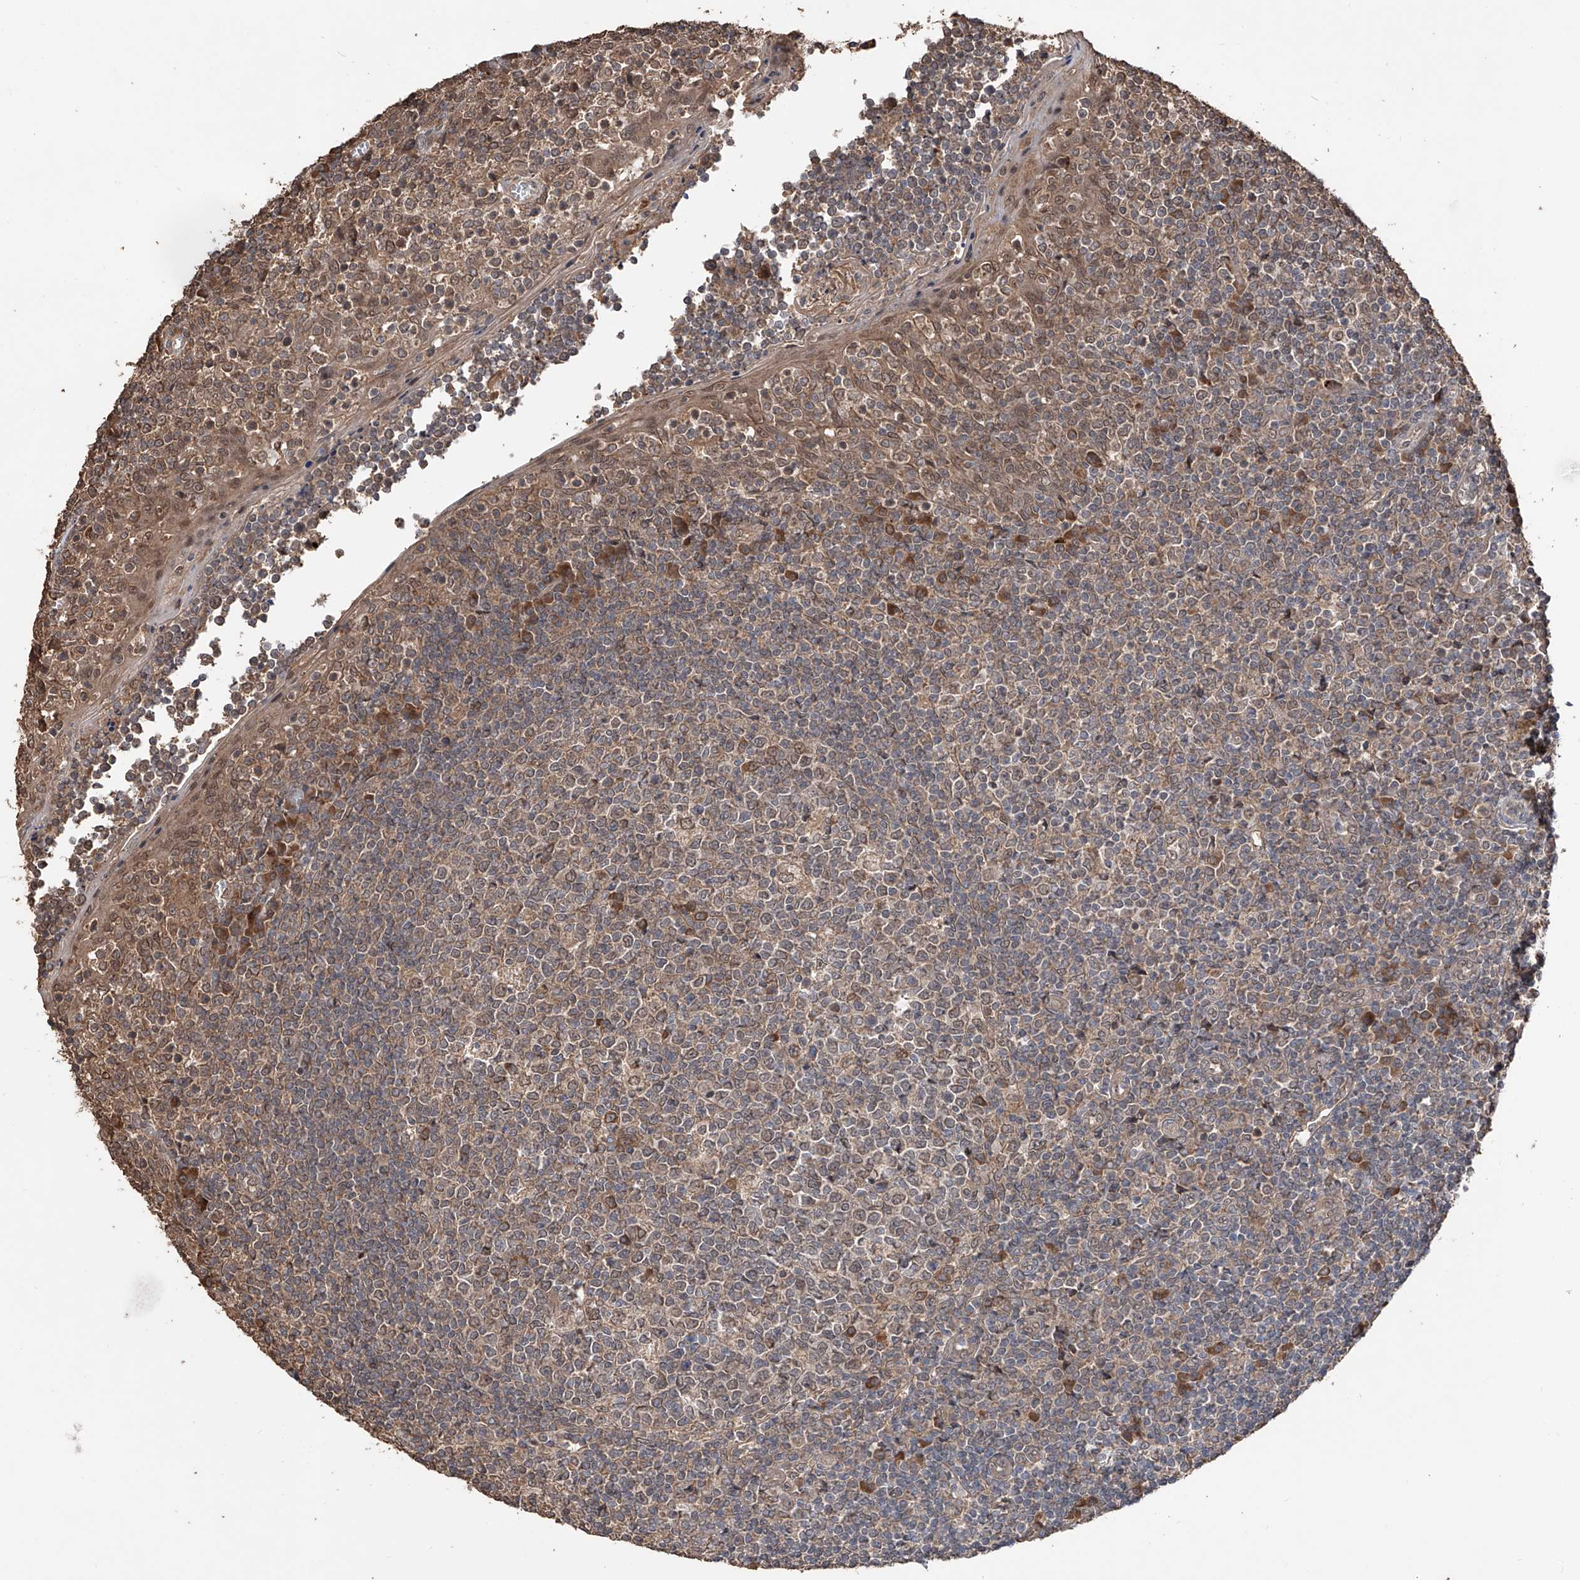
{"staining": {"intensity": "strong", "quantity": "<25%", "location": "cytoplasmic/membranous"}, "tissue": "tonsil", "cell_type": "Germinal center cells", "image_type": "normal", "snomed": [{"axis": "morphology", "description": "Normal tissue, NOS"}, {"axis": "topography", "description": "Tonsil"}], "caption": "Brown immunohistochemical staining in normal human tonsil reveals strong cytoplasmic/membranous positivity in approximately <25% of germinal center cells. (DAB (3,3'-diaminobenzidine) = brown stain, brightfield microscopy at high magnification).", "gene": "FAM135A", "patient": {"sex": "female", "age": 19}}